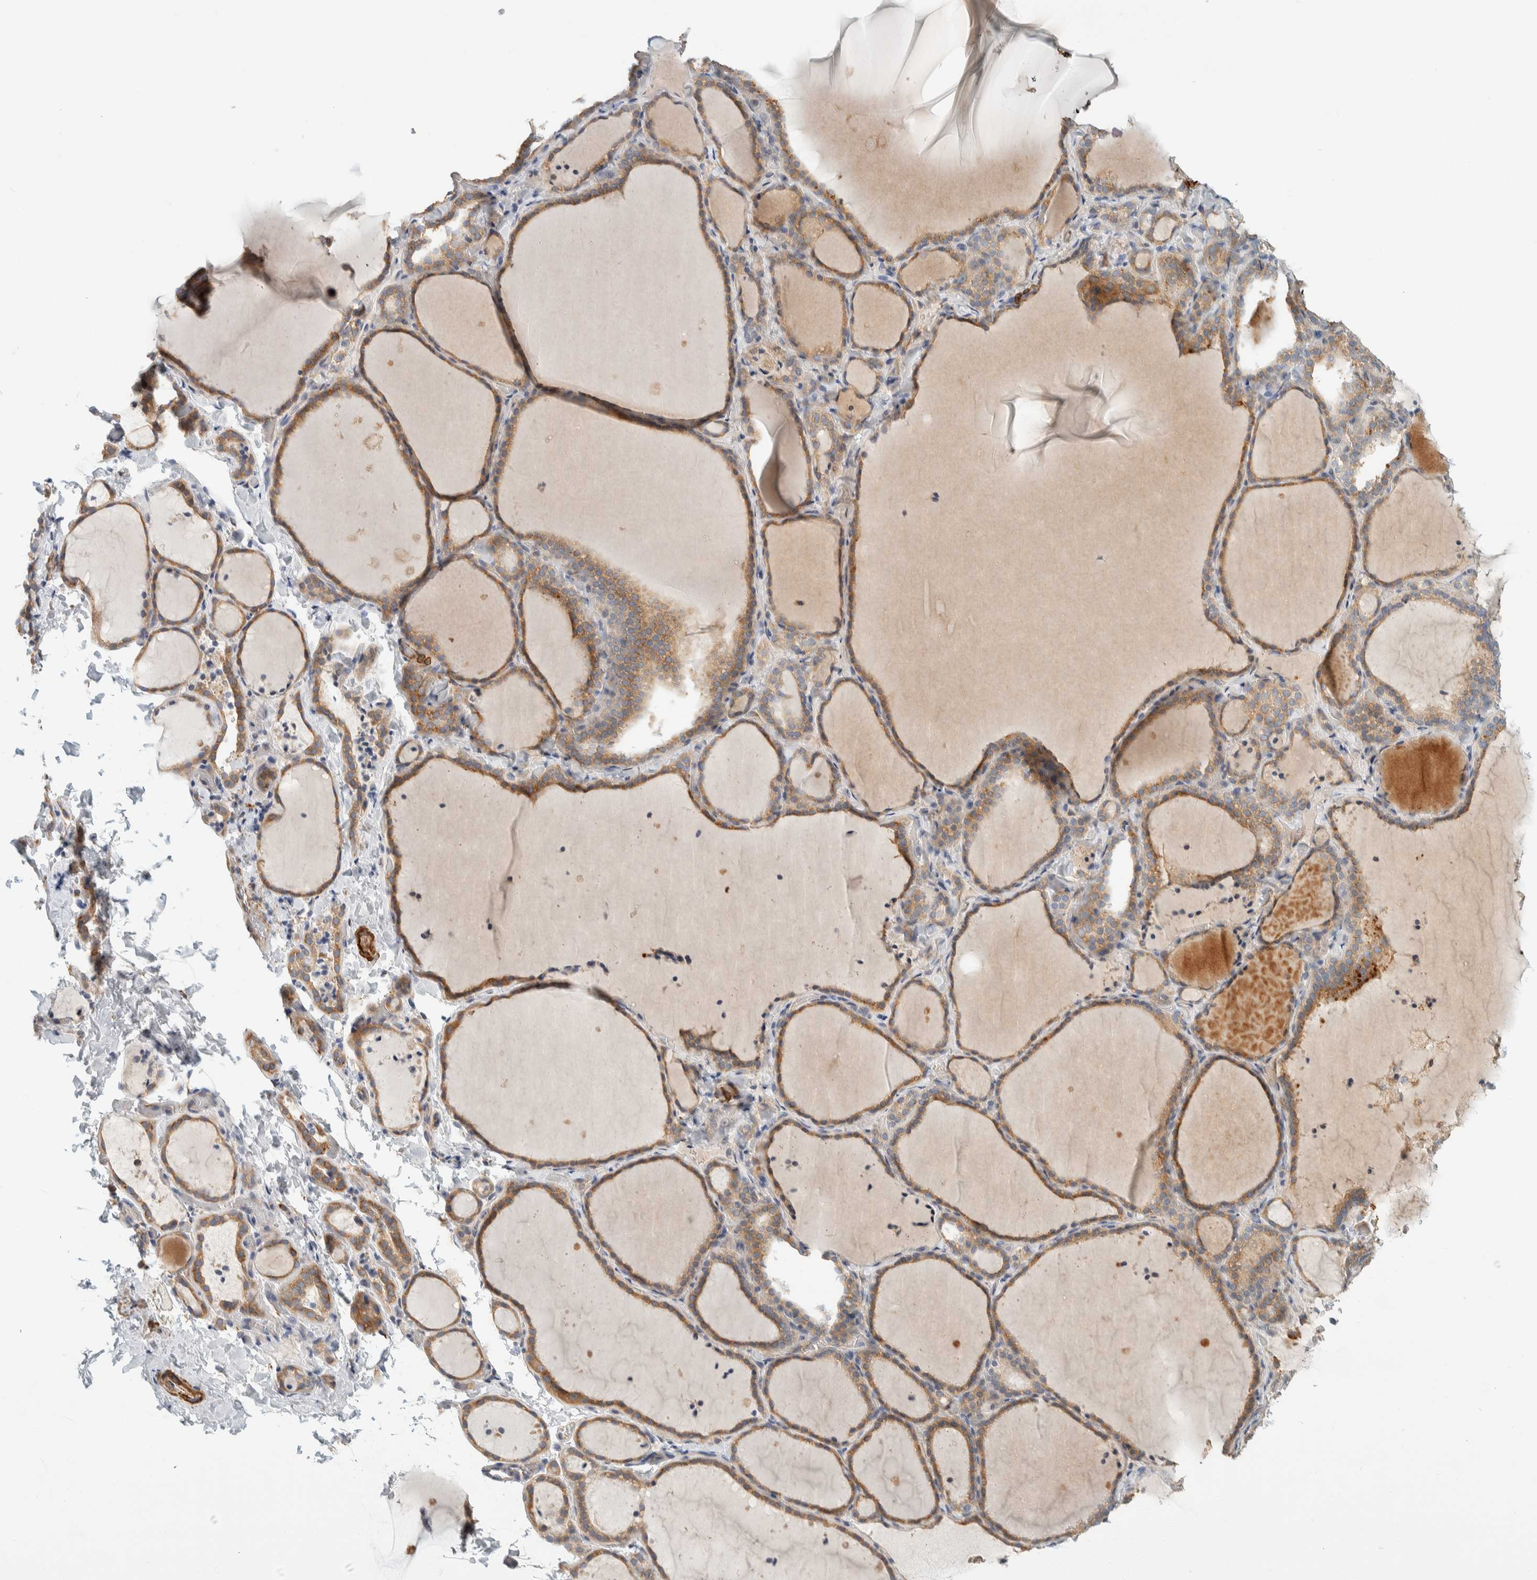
{"staining": {"intensity": "moderate", "quantity": ">75%", "location": "cytoplasmic/membranous"}, "tissue": "thyroid gland", "cell_type": "Glandular cells", "image_type": "normal", "snomed": [{"axis": "morphology", "description": "Normal tissue, NOS"}, {"axis": "topography", "description": "Thyroid gland"}], "caption": "Moderate cytoplasmic/membranous expression is appreciated in about >75% of glandular cells in normal thyroid gland. Using DAB (brown) and hematoxylin (blue) stains, captured at high magnification using brightfield microscopy.", "gene": "CDR2", "patient": {"sex": "female", "age": 28}}